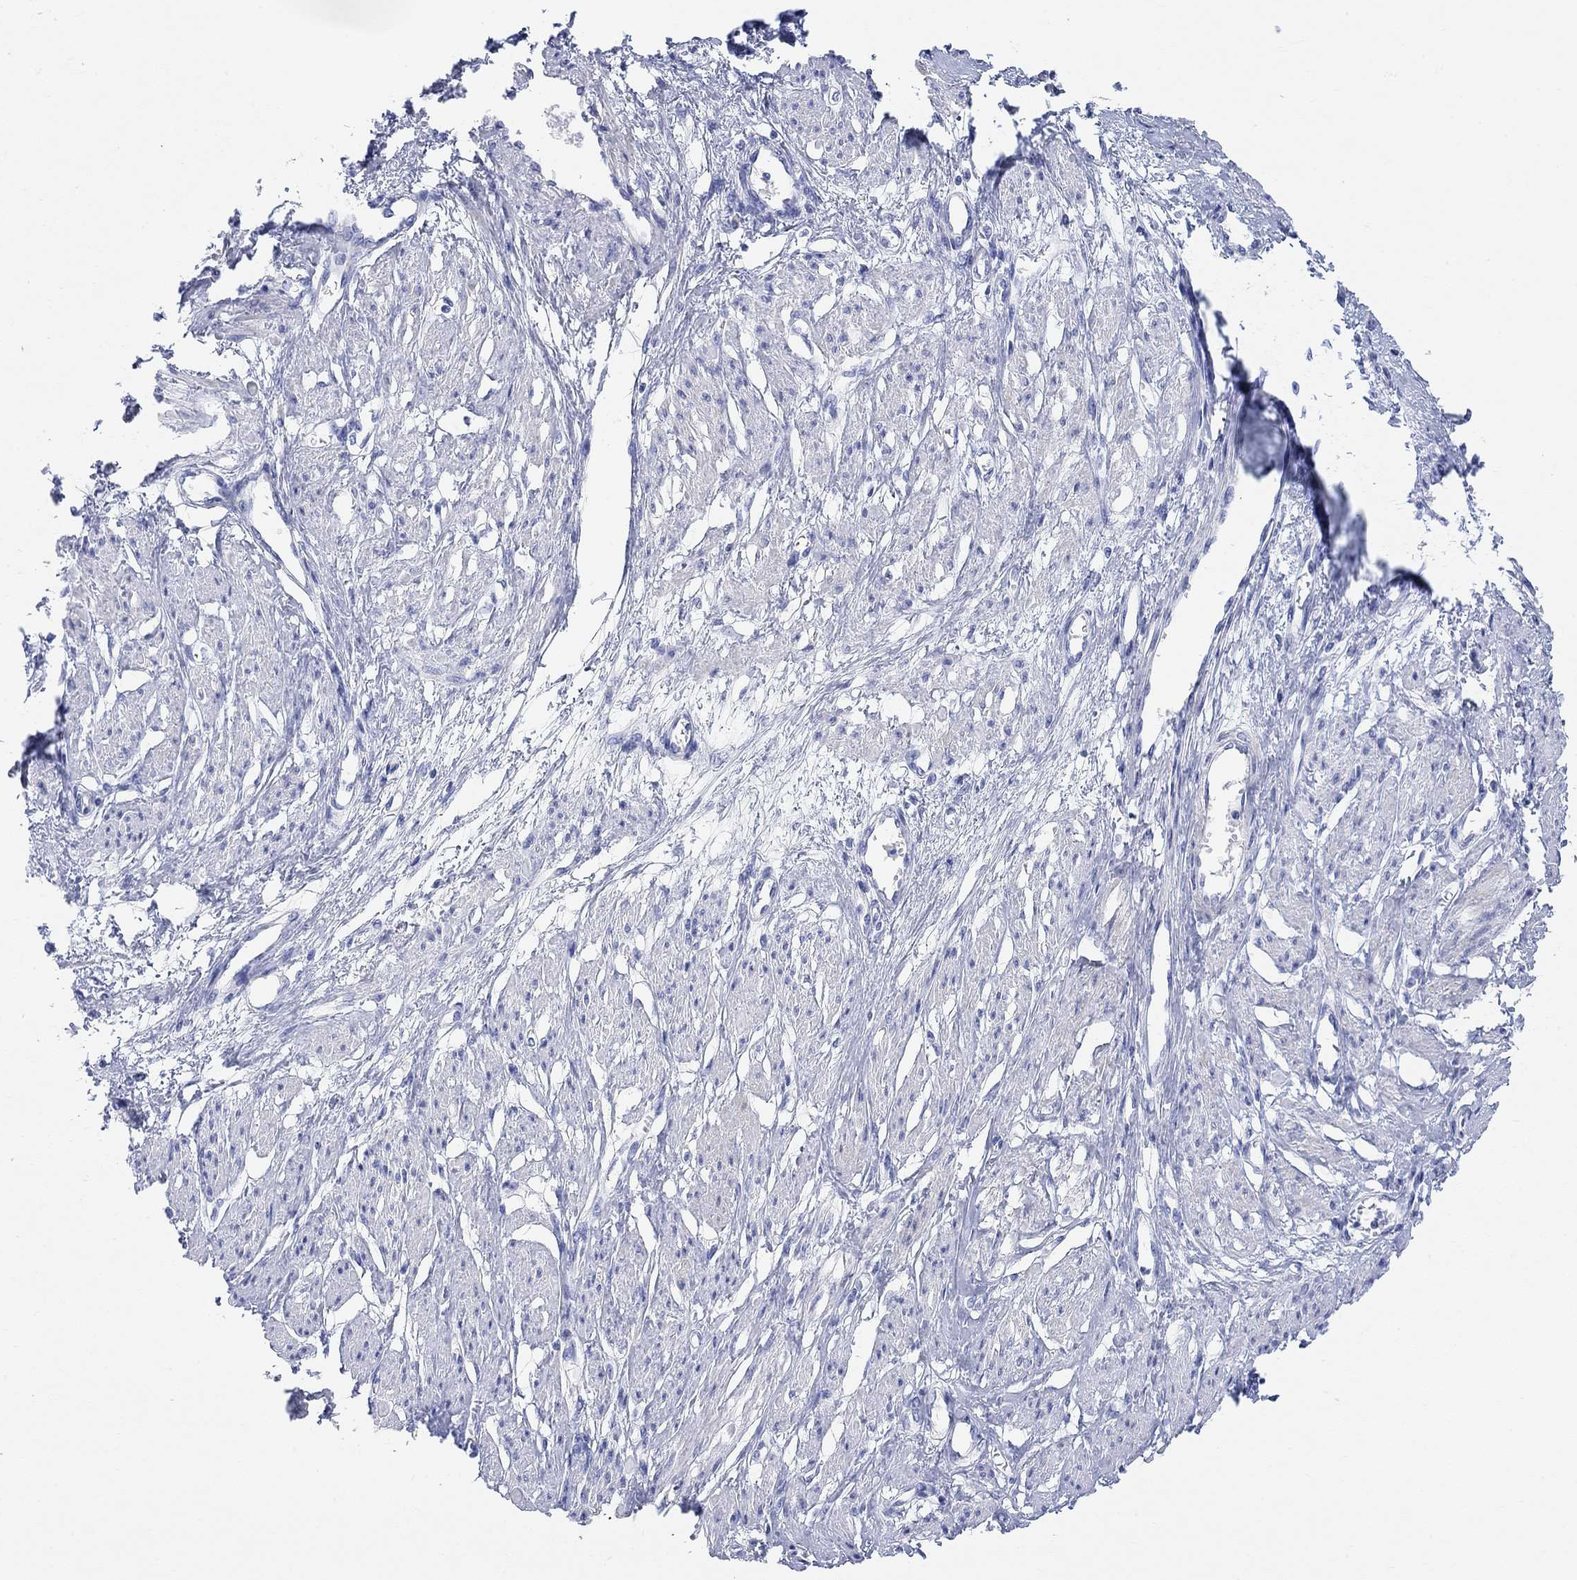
{"staining": {"intensity": "negative", "quantity": "none", "location": "none"}, "tissue": "smooth muscle", "cell_type": "Smooth muscle cells", "image_type": "normal", "snomed": [{"axis": "morphology", "description": "Normal tissue, NOS"}, {"axis": "topography", "description": "Smooth muscle"}, {"axis": "topography", "description": "Uterus"}], "caption": "Immunohistochemical staining of unremarkable smooth muscle demonstrates no significant positivity in smooth muscle cells.", "gene": "XIRP2", "patient": {"sex": "female", "age": 39}}